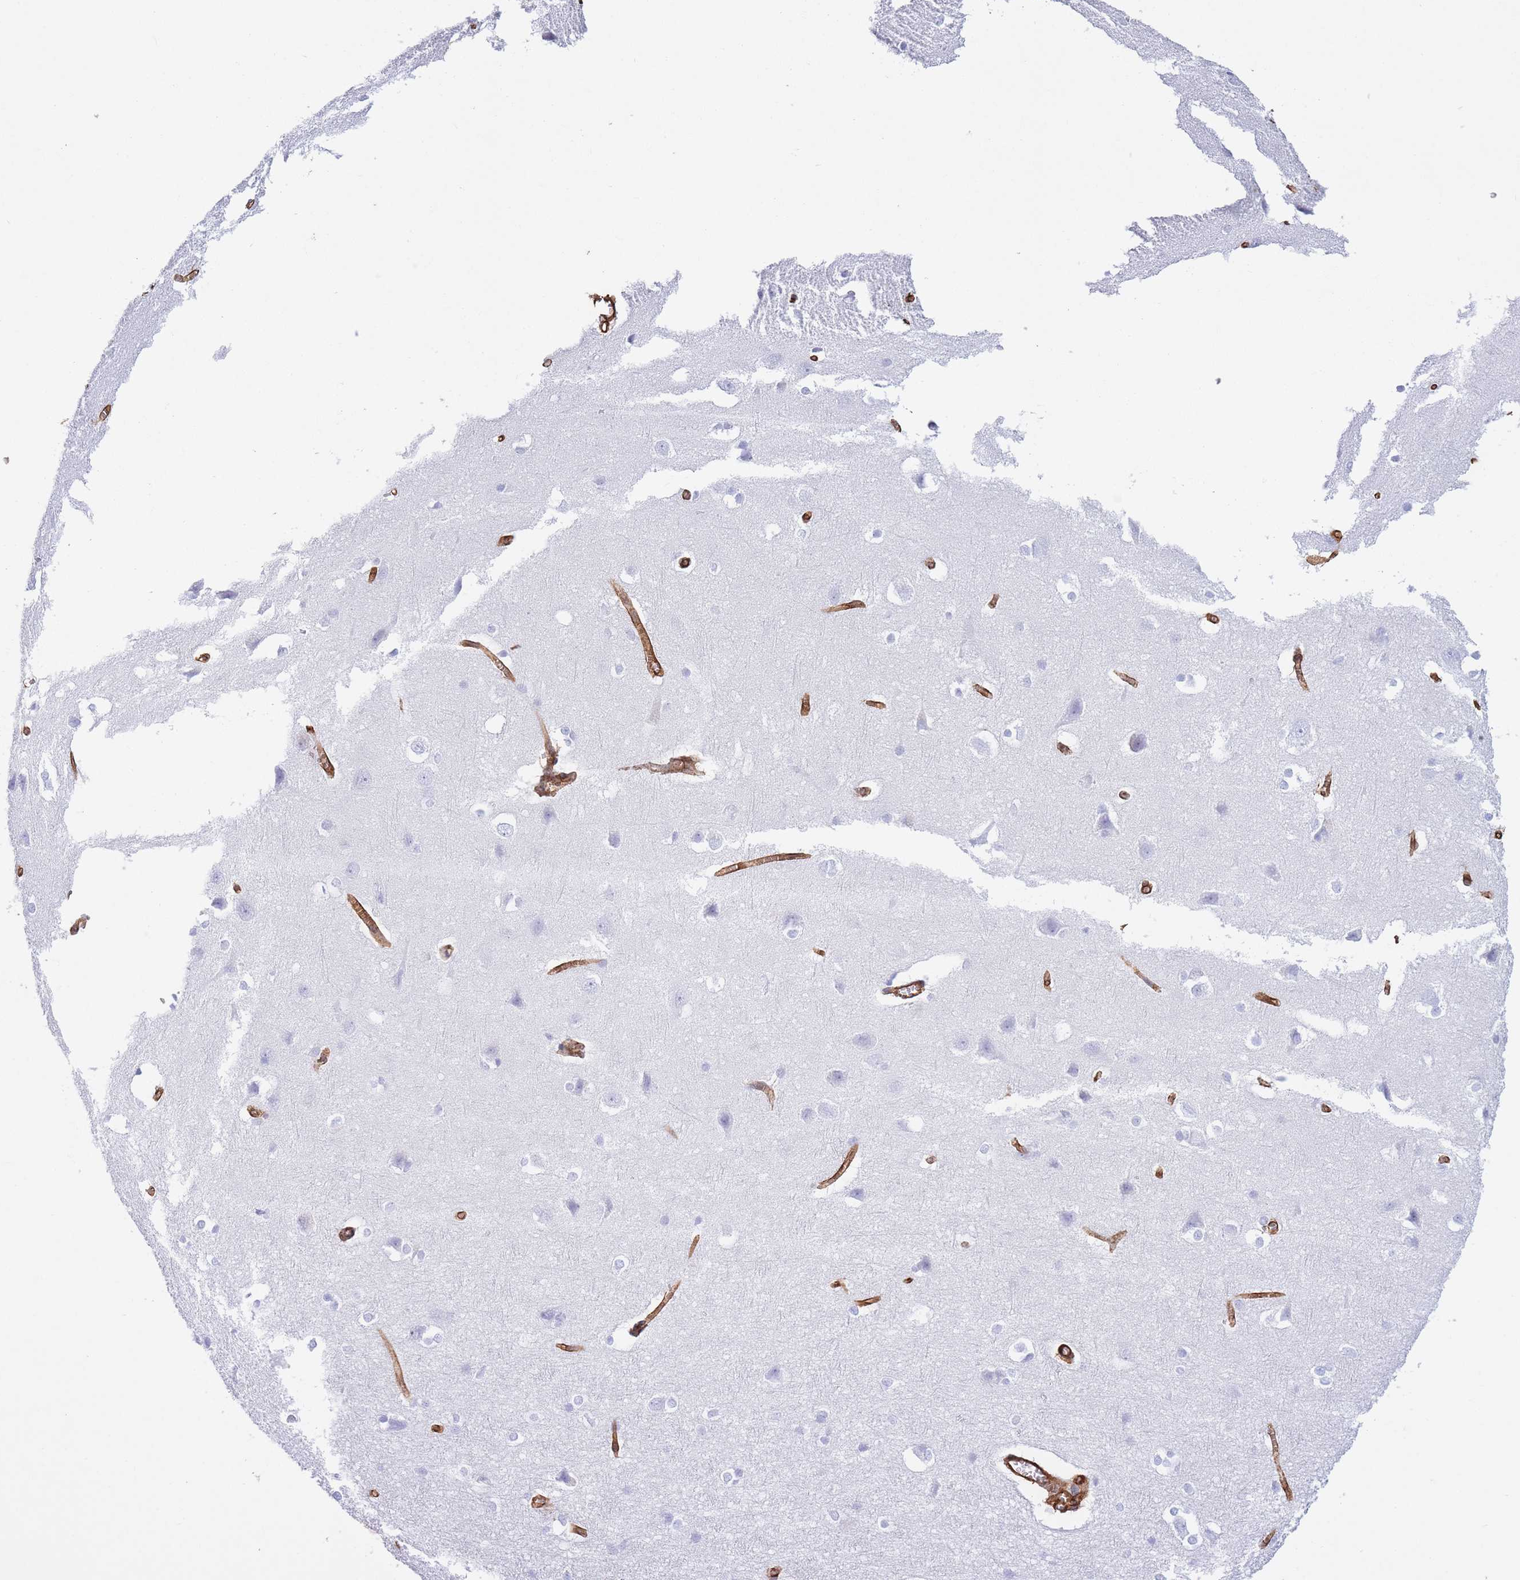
{"staining": {"intensity": "strong", "quantity": ">75%", "location": "cytoplasmic/membranous"}, "tissue": "cerebral cortex", "cell_type": "Endothelial cells", "image_type": "normal", "snomed": [{"axis": "morphology", "description": "Normal tissue, NOS"}, {"axis": "topography", "description": "Cerebral cortex"}], "caption": "Brown immunohistochemical staining in benign human cerebral cortex demonstrates strong cytoplasmic/membranous positivity in about >75% of endothelial cells.", "gene": "CAVIN1", "patient": {"sex": "male", "age": 37}}